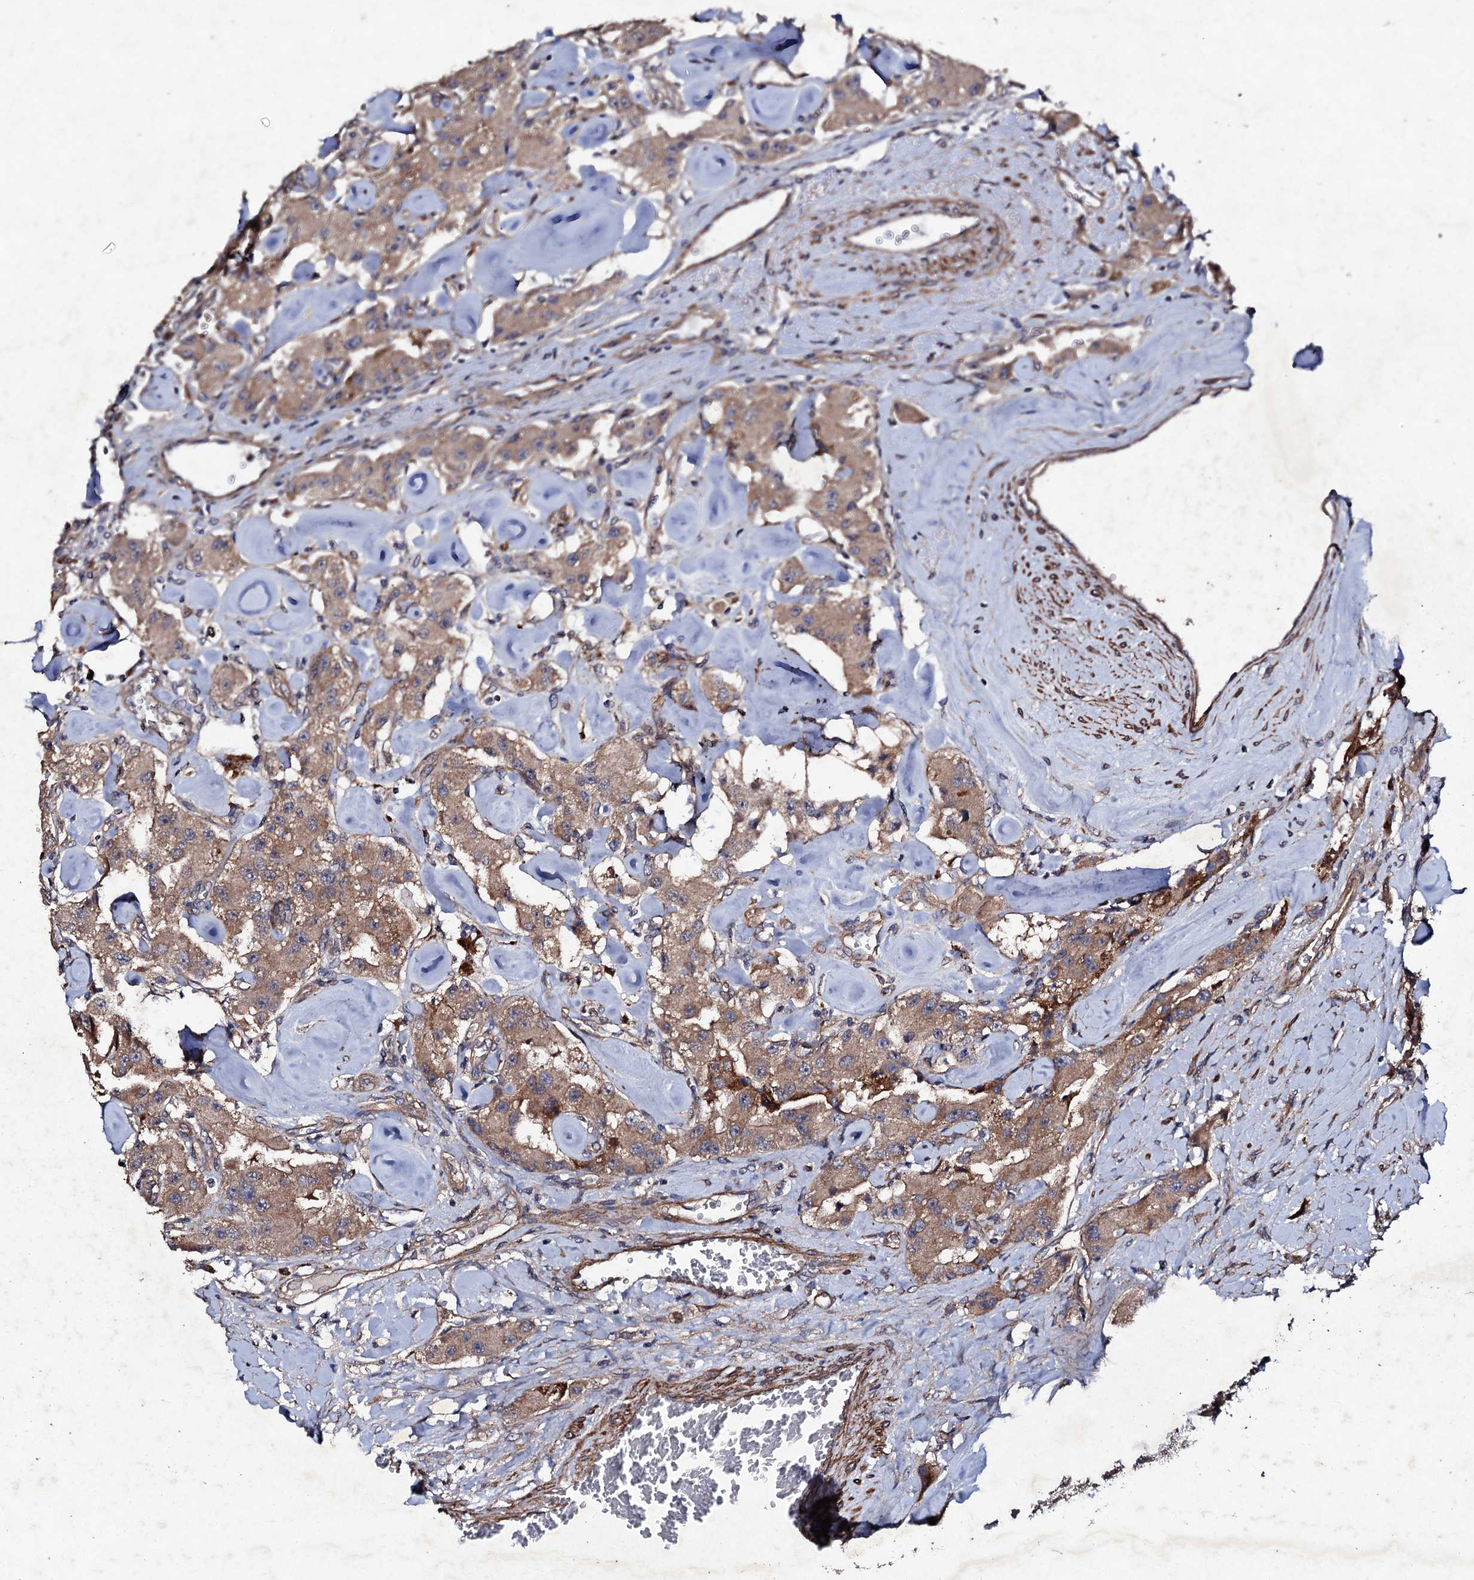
{"staining": {"intensity": "moderate", "quantity": ">75%", "location": "cytoplasmic/membranous"}, "tissue": "carcinoid", "cell_type": "Tumor cells", "image_type": "cancer", "snomed": [{"axis": "morphology", "description": "Carcinoid, malignant, NOS"}, {"axis": "topography", "description": "Pancreas"}], "caption": "DAB (3,3'-diaminobenzidine) immunohistochemical staining of human carcinoid (malignant) shows moderate cytoplasmic/membranous protein expression in about >75% of tumor cells.", "gene": "MOCOS", "patient": {"sex": "male", "age": 41}}